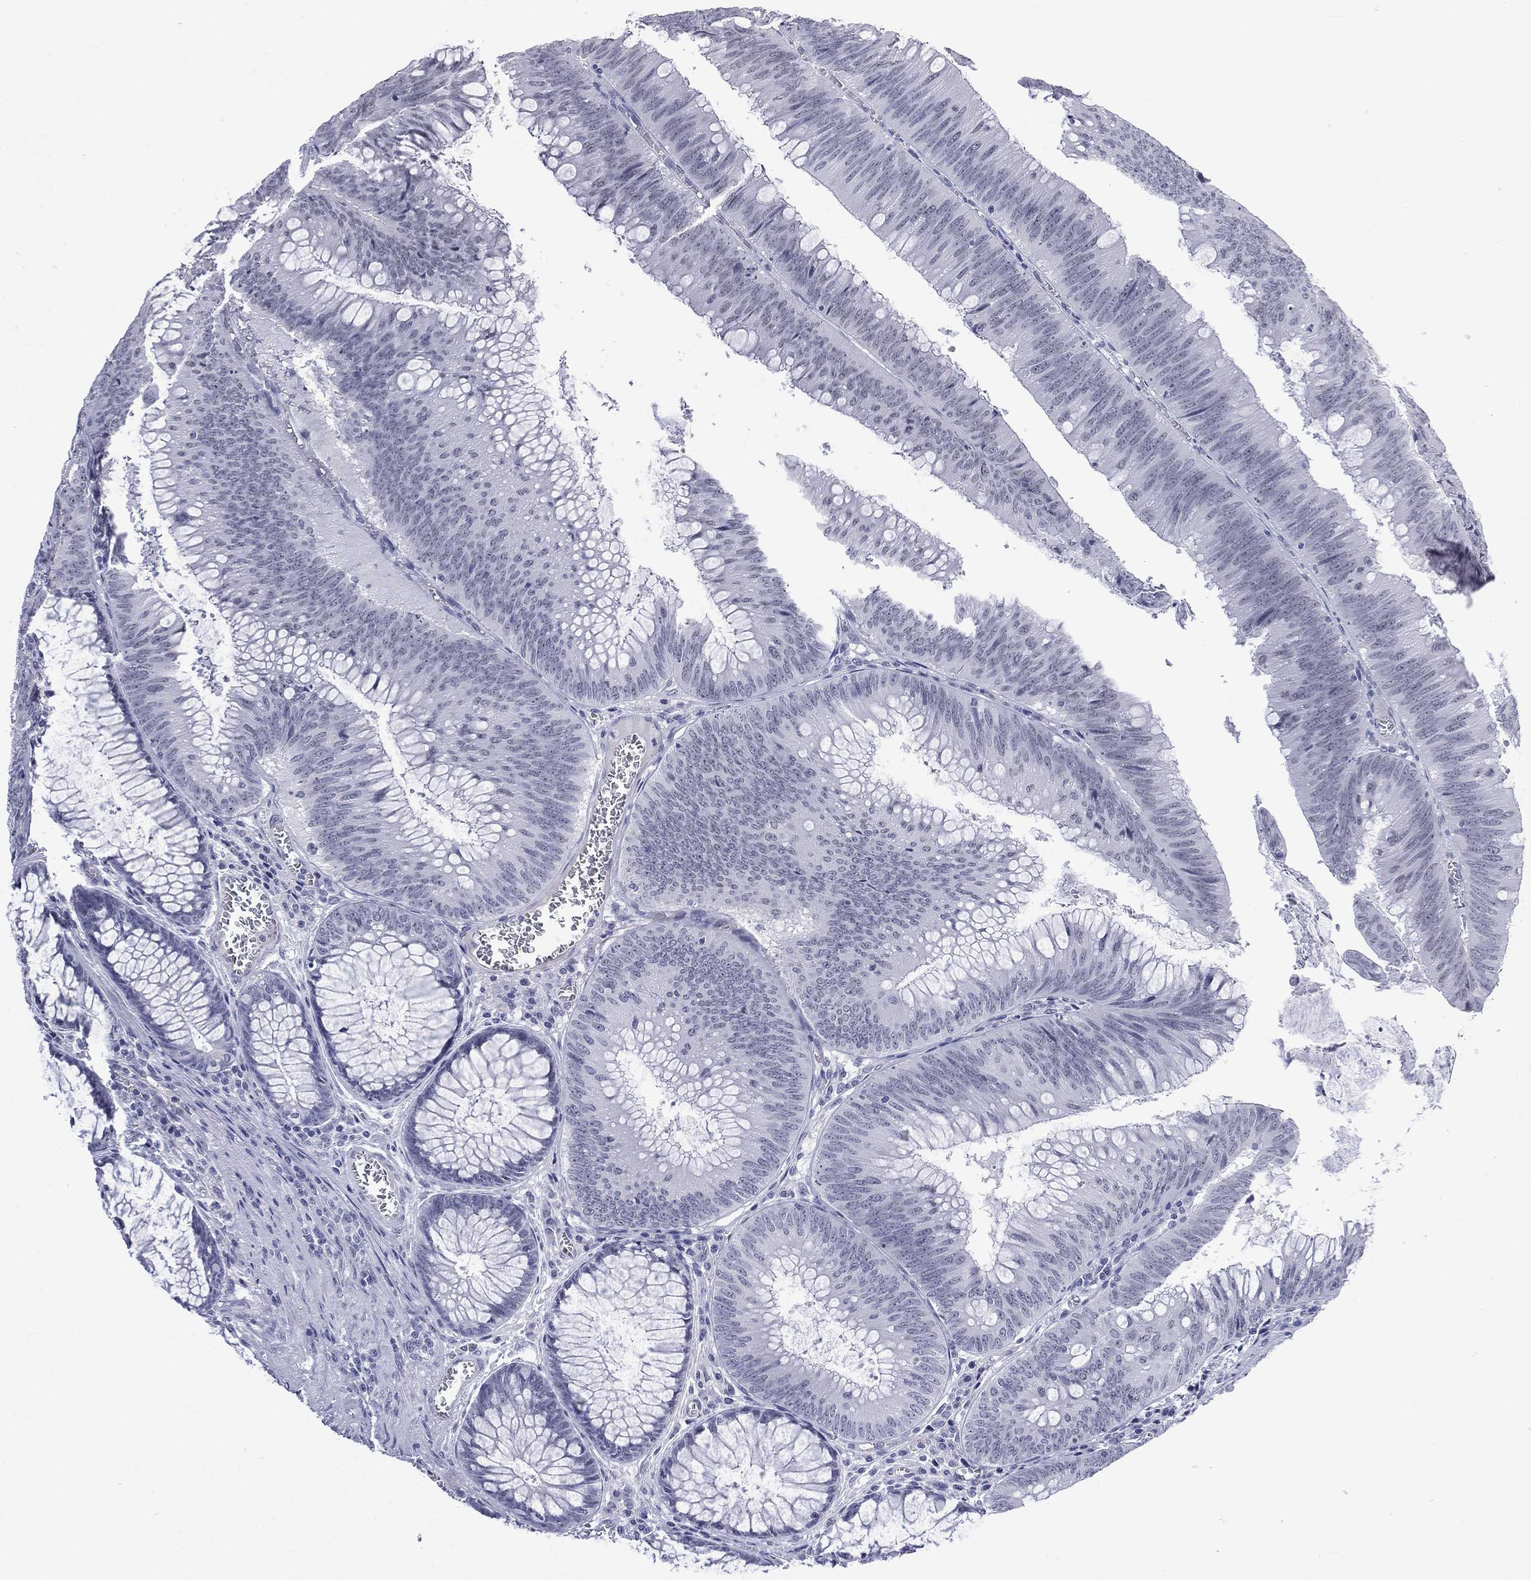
{"staining": {"intensity": "negative", "quantity": "none", "location": "none"}, "tissue": "colorectal cancer", "cell_type": "Tumor cells", "image_type": "cancer", "snomed": [{"axis": "morphology", "description": "Adenocarcinoma, NOS"}, {"axis": "topography", "description": "Rectum"}], "caption": "This histopathology image is of colorectal cancer stained with immunohistochemistry to label a protein in brown with the nuclei are counter-stained blue. There is no staining in tumor cells.", "gene": "SSX1", "patient": {"sex": "female", "age": 72}}